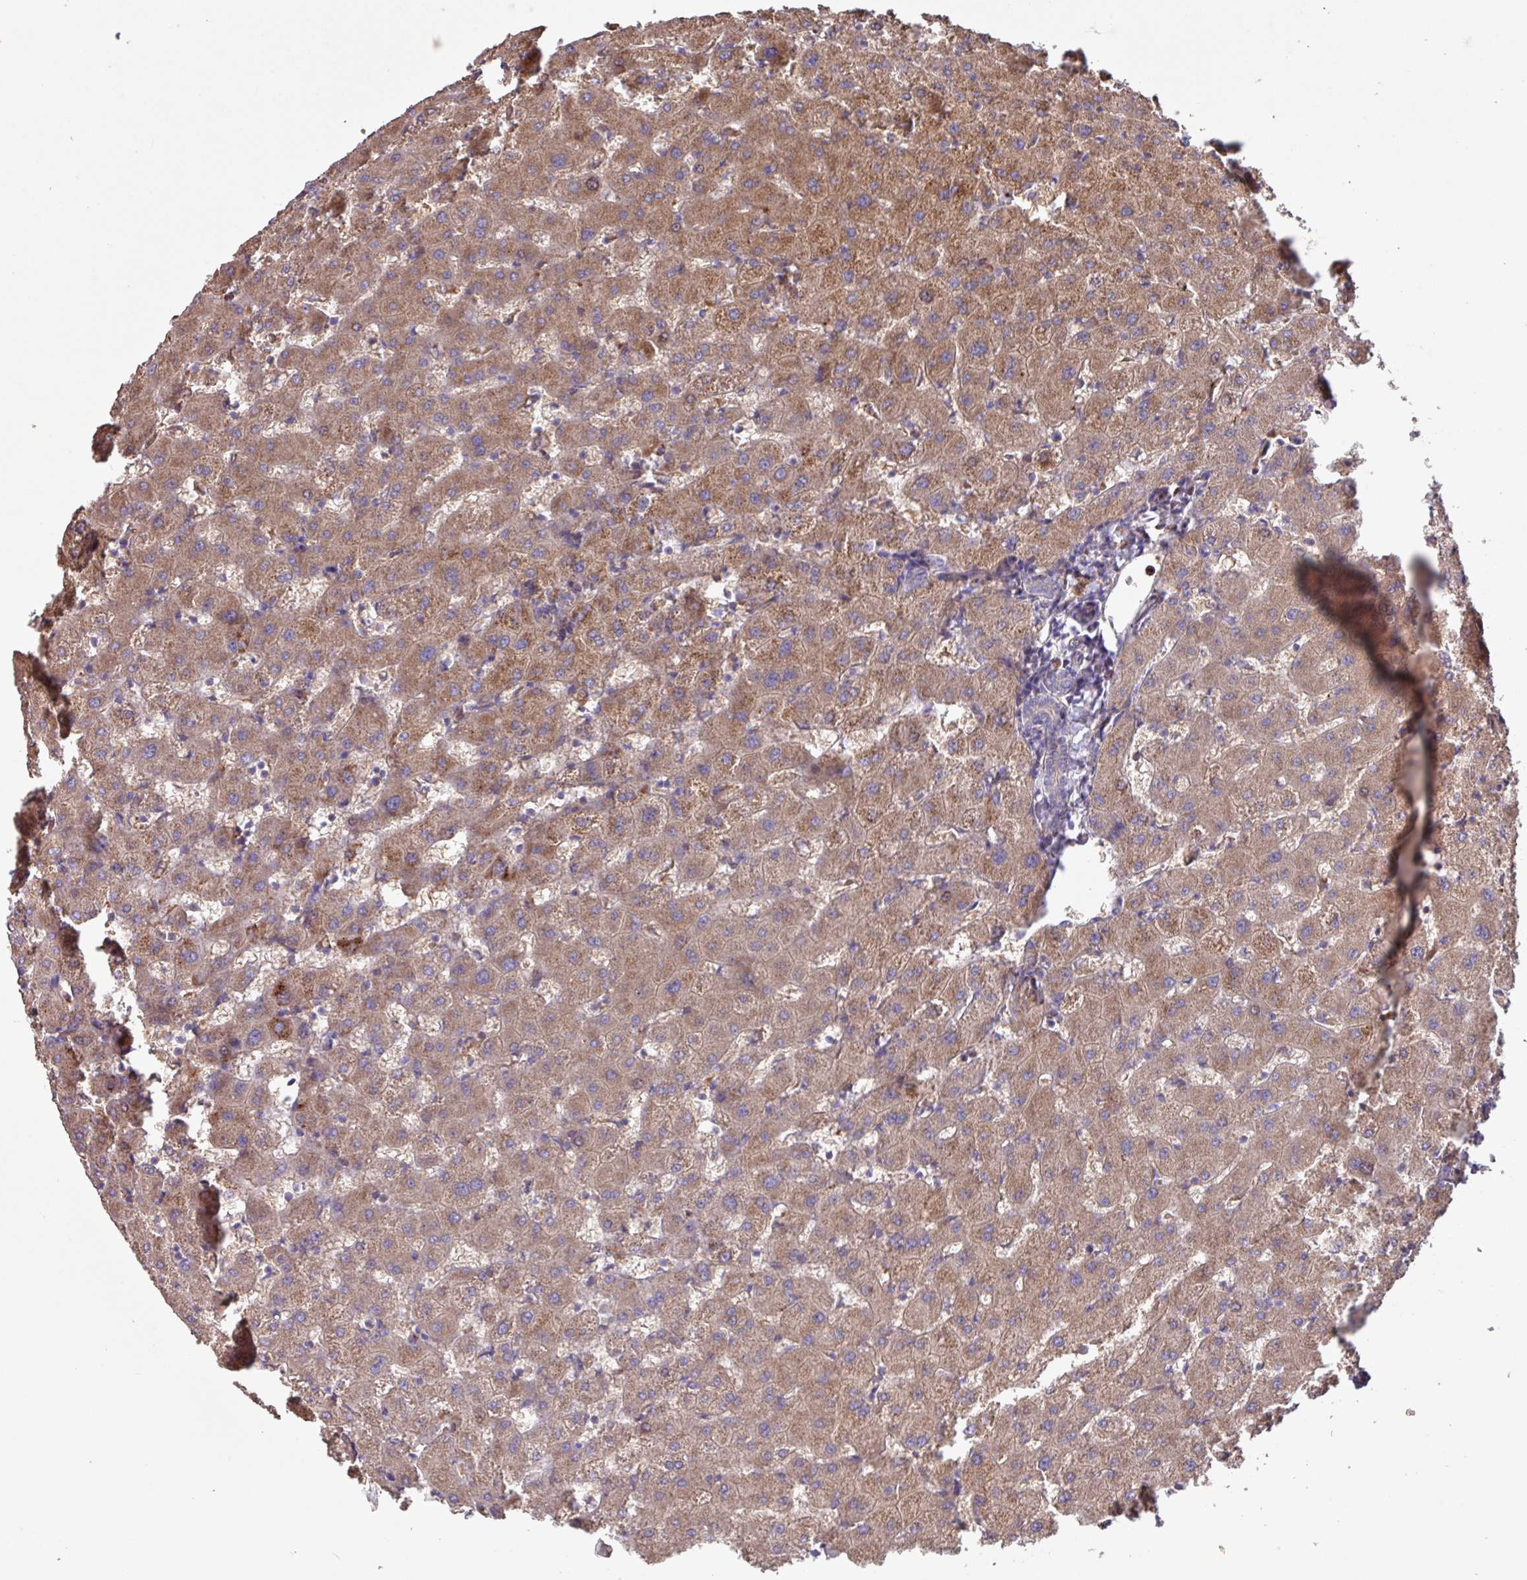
{"staining": {"intensity": "weak", "quantity": "25%-75%", "location": "cytoplasmic/membranous"}, "tissue": "liver", "cell_type": "Cholangiocytes", "image_type": "normal", "snomed": [{"axis": "morphology", "description": "Normal tissue, NOS"}, {"axis": "topography", "description": "Liver"}], "caption": "A photomicrograph of human liver stained for a protein shows weak cytoplasmic/membranous brown staining in cholangiocytes. The protein is shown in brown color, while the nuclei are stained blue.", "gene": "PTPRQ", "patient": {"sex": "female", "age": 63}}